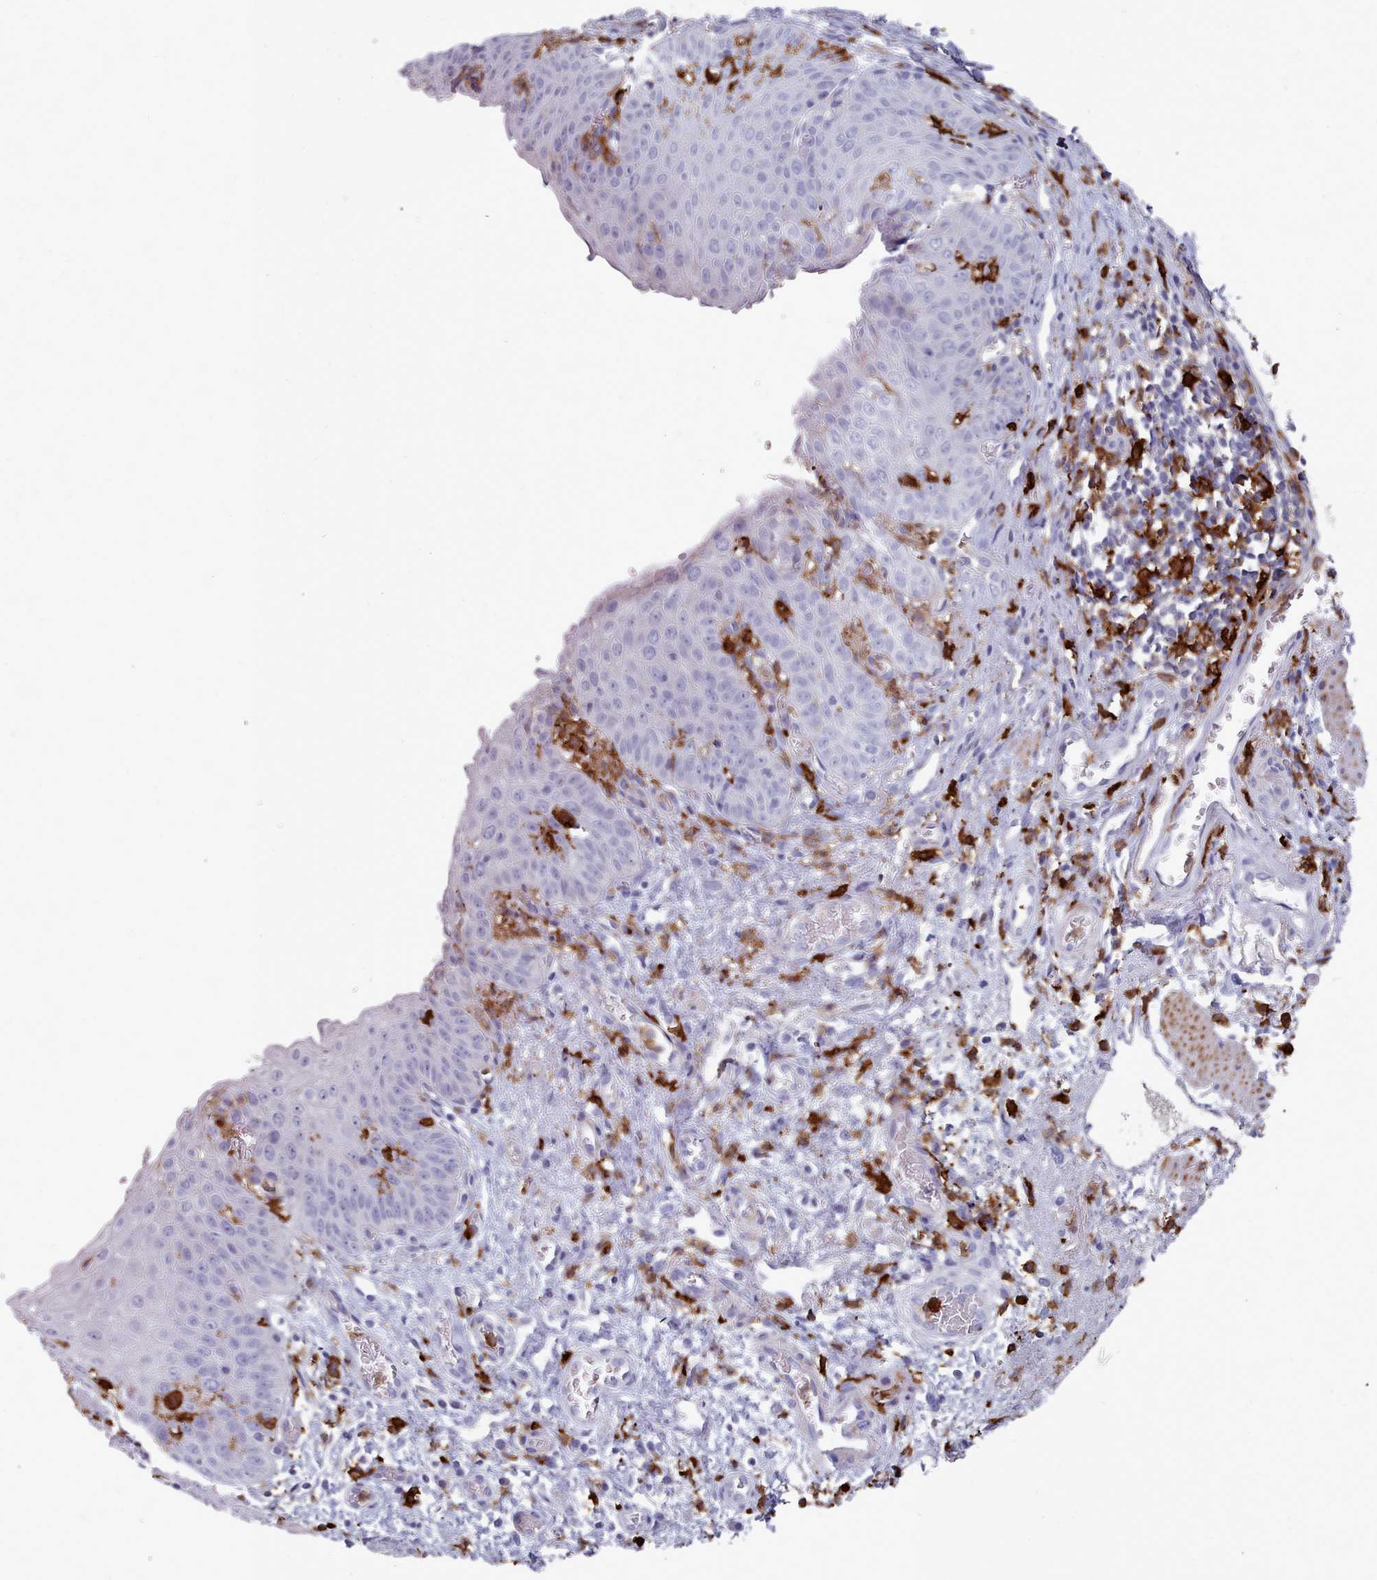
{"staining": {"intensity": "negative", "quantity": "none", "location": "none"}, "tissue": "esophagus", "cell_type": "Squamous epithelial cells", "image_type": "normal", "snomed": [{"axis": "morphology", "description": "Normal tissue, NOS"}, {"axis": "topography", "description": "Esophagus"}], "caption": "Immunohistochemistry image of unremarkable esophagus: human esophagus stained with DAB (3,3'-diaminobenzidine) exhibits no significant protein positivity in squamous epithelial cells. Brightfield microscopy of immunohistochemistry (IHC) stained with DAB (brown) and hematoxylin (blue), captured at high magnification.", "gene": "AIF1", "patient": {"sex": "male", "age": 71}}